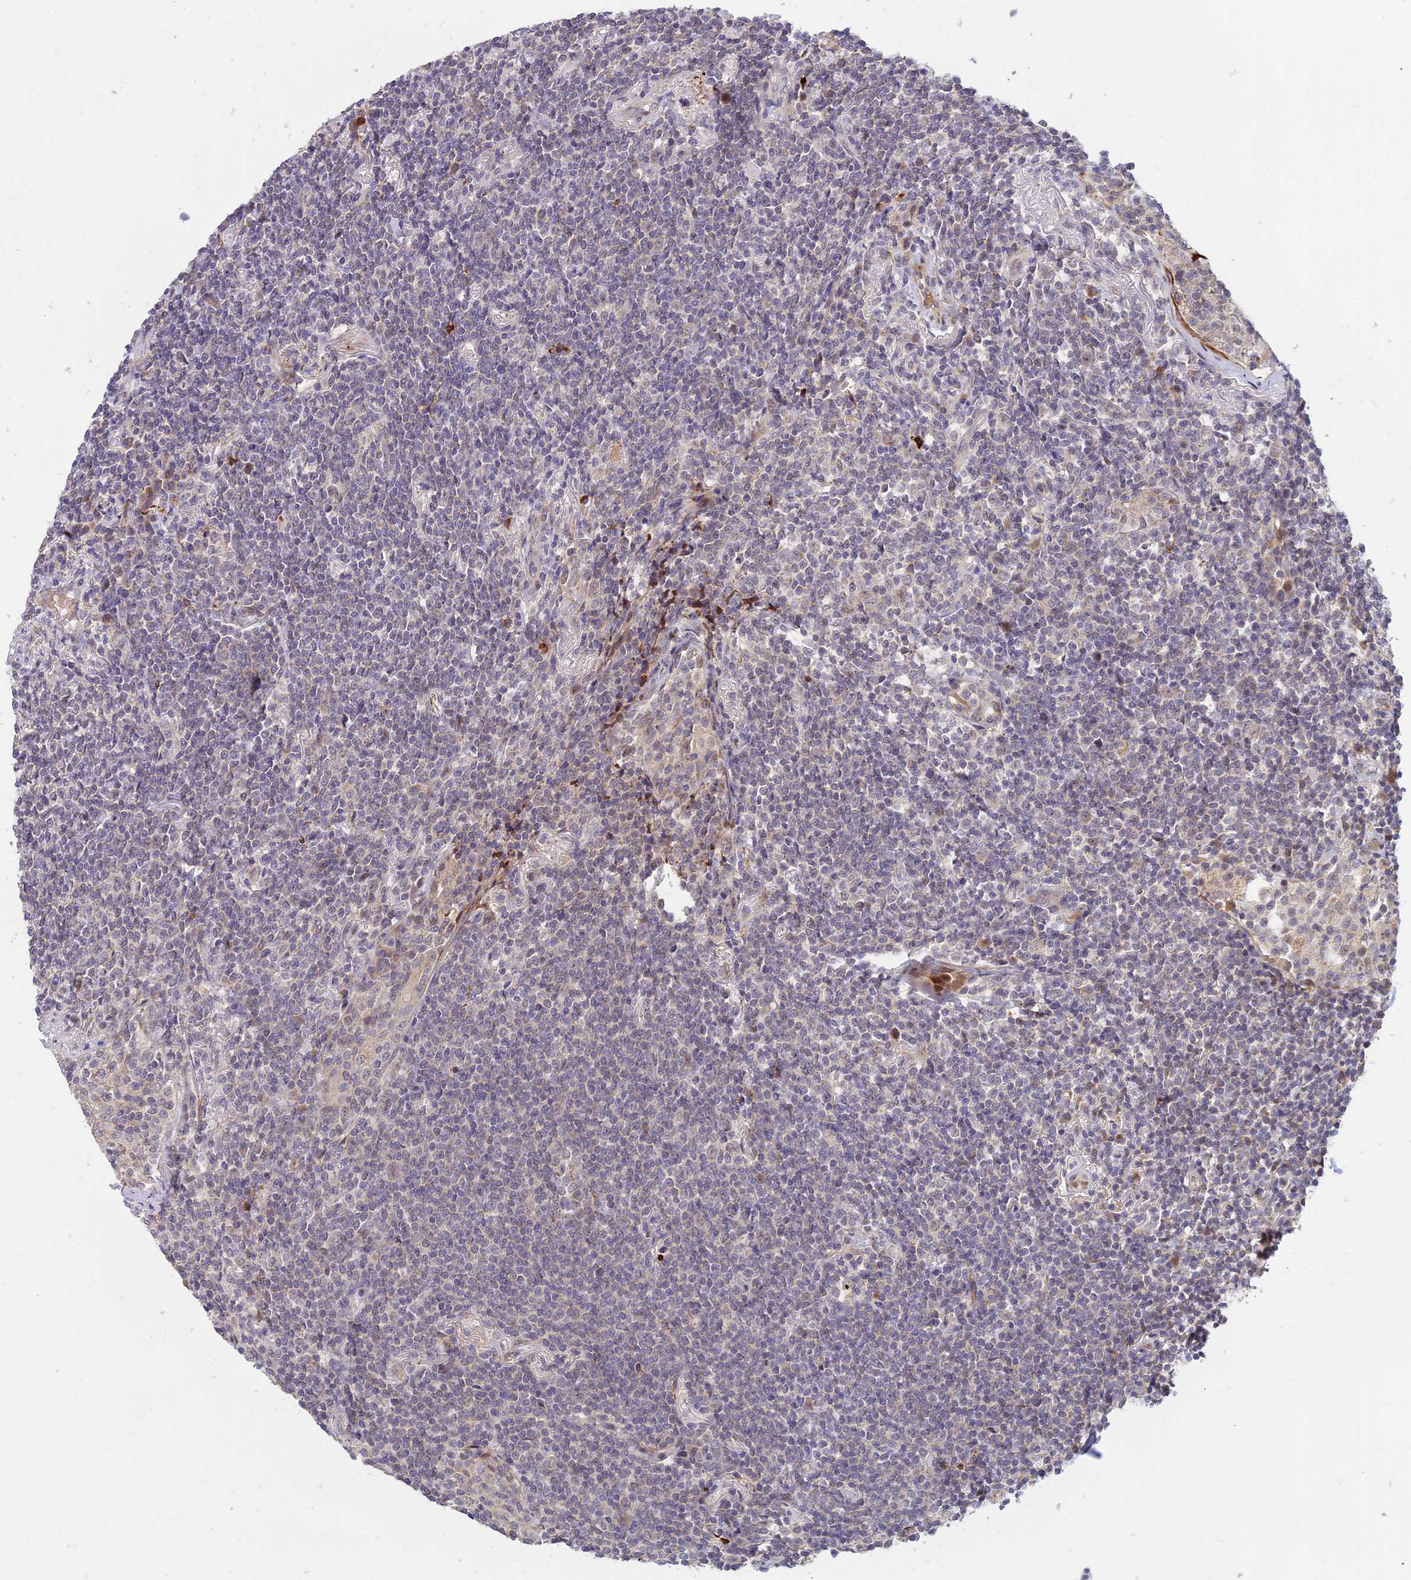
{"staining": {"intensity": "negative", "quantity": "none", "location": "none"}, "tissue": "lymphoma", "cell_type": "Tumor cells", "image_type": "cancer", "snomed": [{"axis": "morphology", "description": "Malignant lymphoma, non-Hodgkin's type, Low grade"}, {"axis": "topography", "description": "Lung"}], "caption": "Tumor cells show no significant staining in lymphoma. (DAB (3,3'-diaminobenzidine) immunohistochemistry (IHC) with hematoxylin counter stain).", "gene": "ASPDH", "patient": {"sex": "female", "age": 71}}